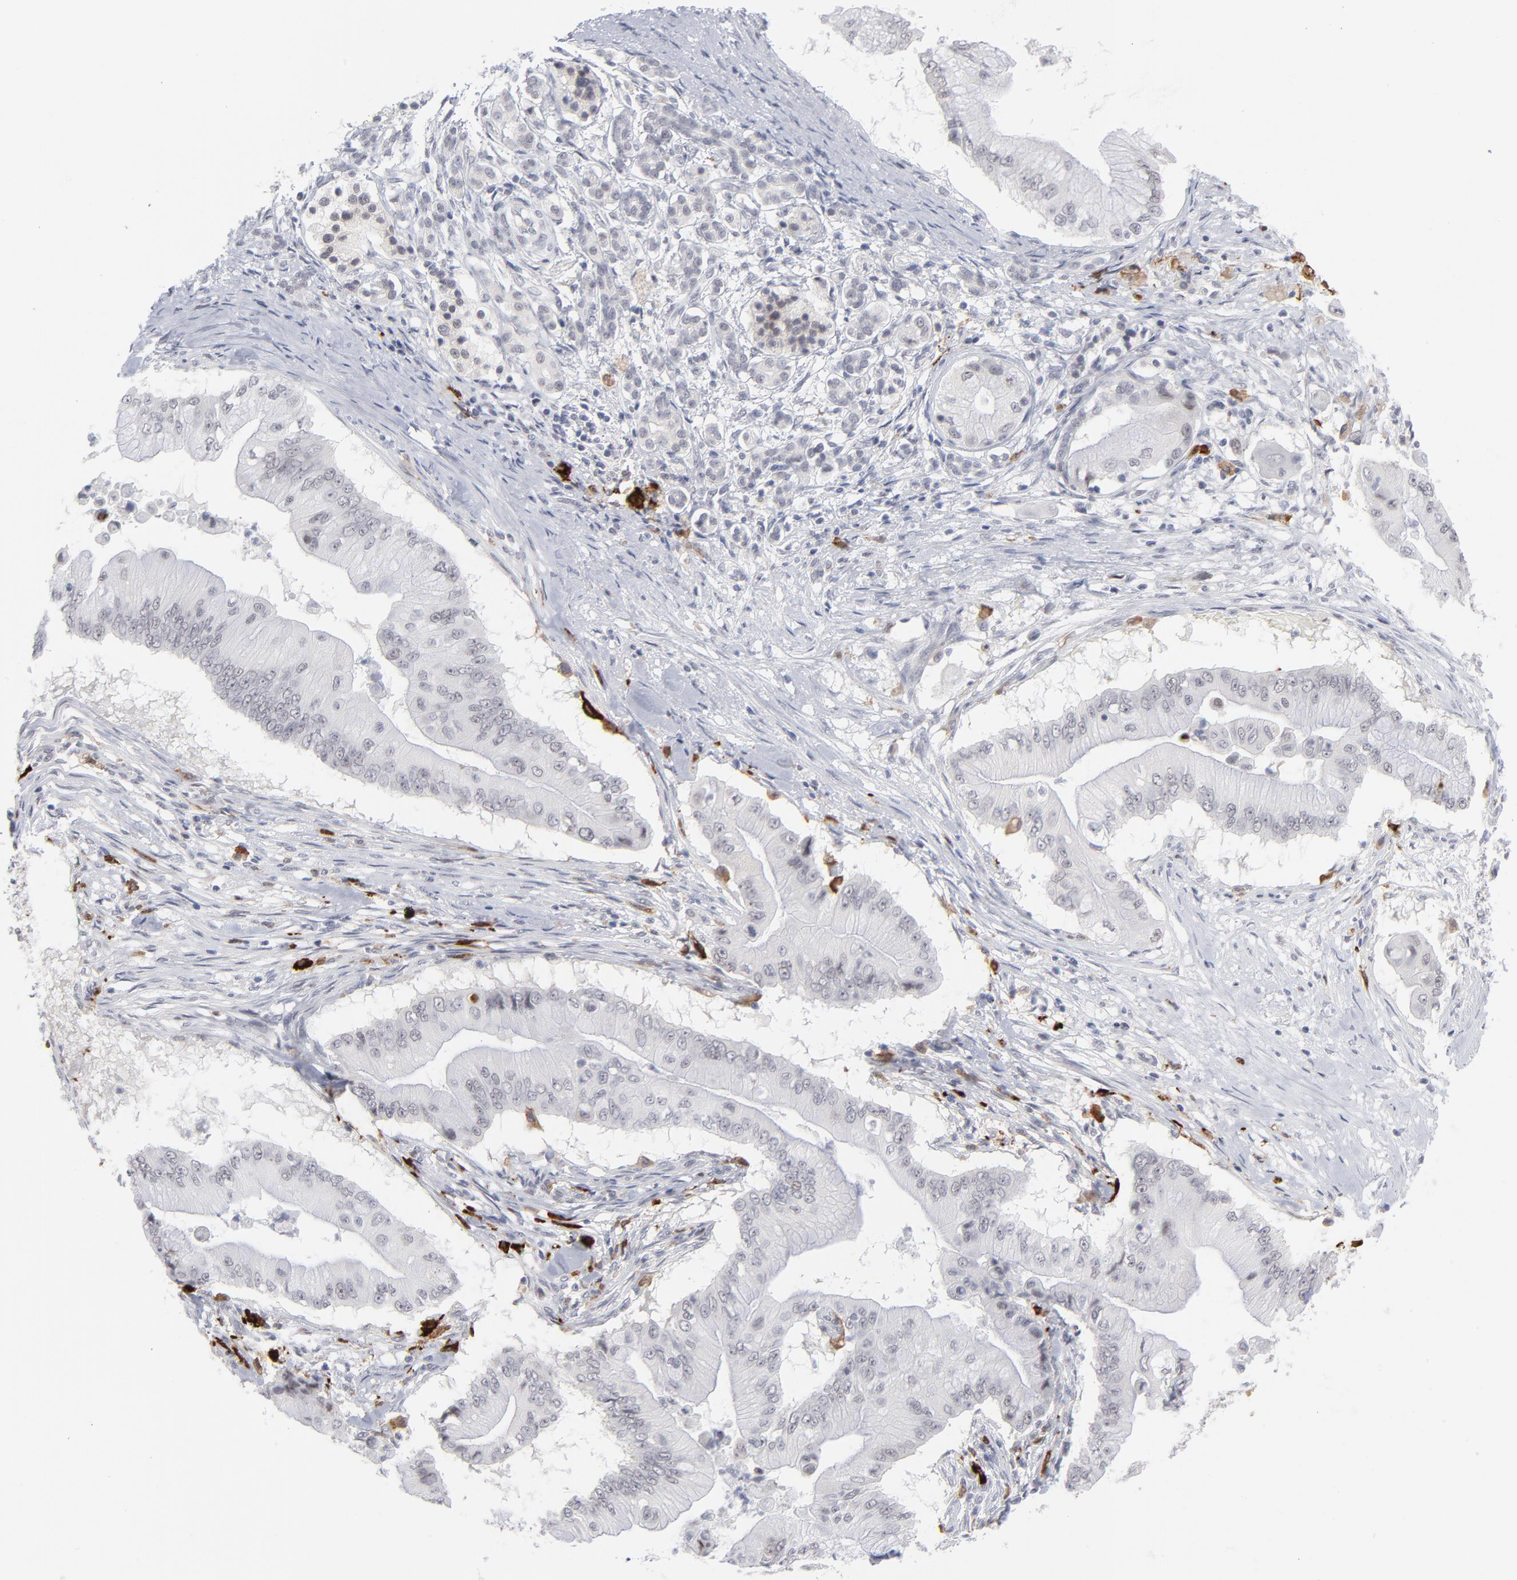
{"staining": {"intensity": "negative", "quantity": "none", "location": "none"}, "tissue": "pancreatic cancer", "cell_type": "Tumor cells", "image_type": "cancer", "snomed": [{"axis": "morphology", "description": "Adenocarcinoma, NOS"}, {"axis": "topography", "description": "Pancreas"}], "caption": "The micrograph displays no significant expression in tumor cells of pancreatic adenocarcinoma.", "gene": "CCR2", "patient": {"sex": "male", "age": 62}}